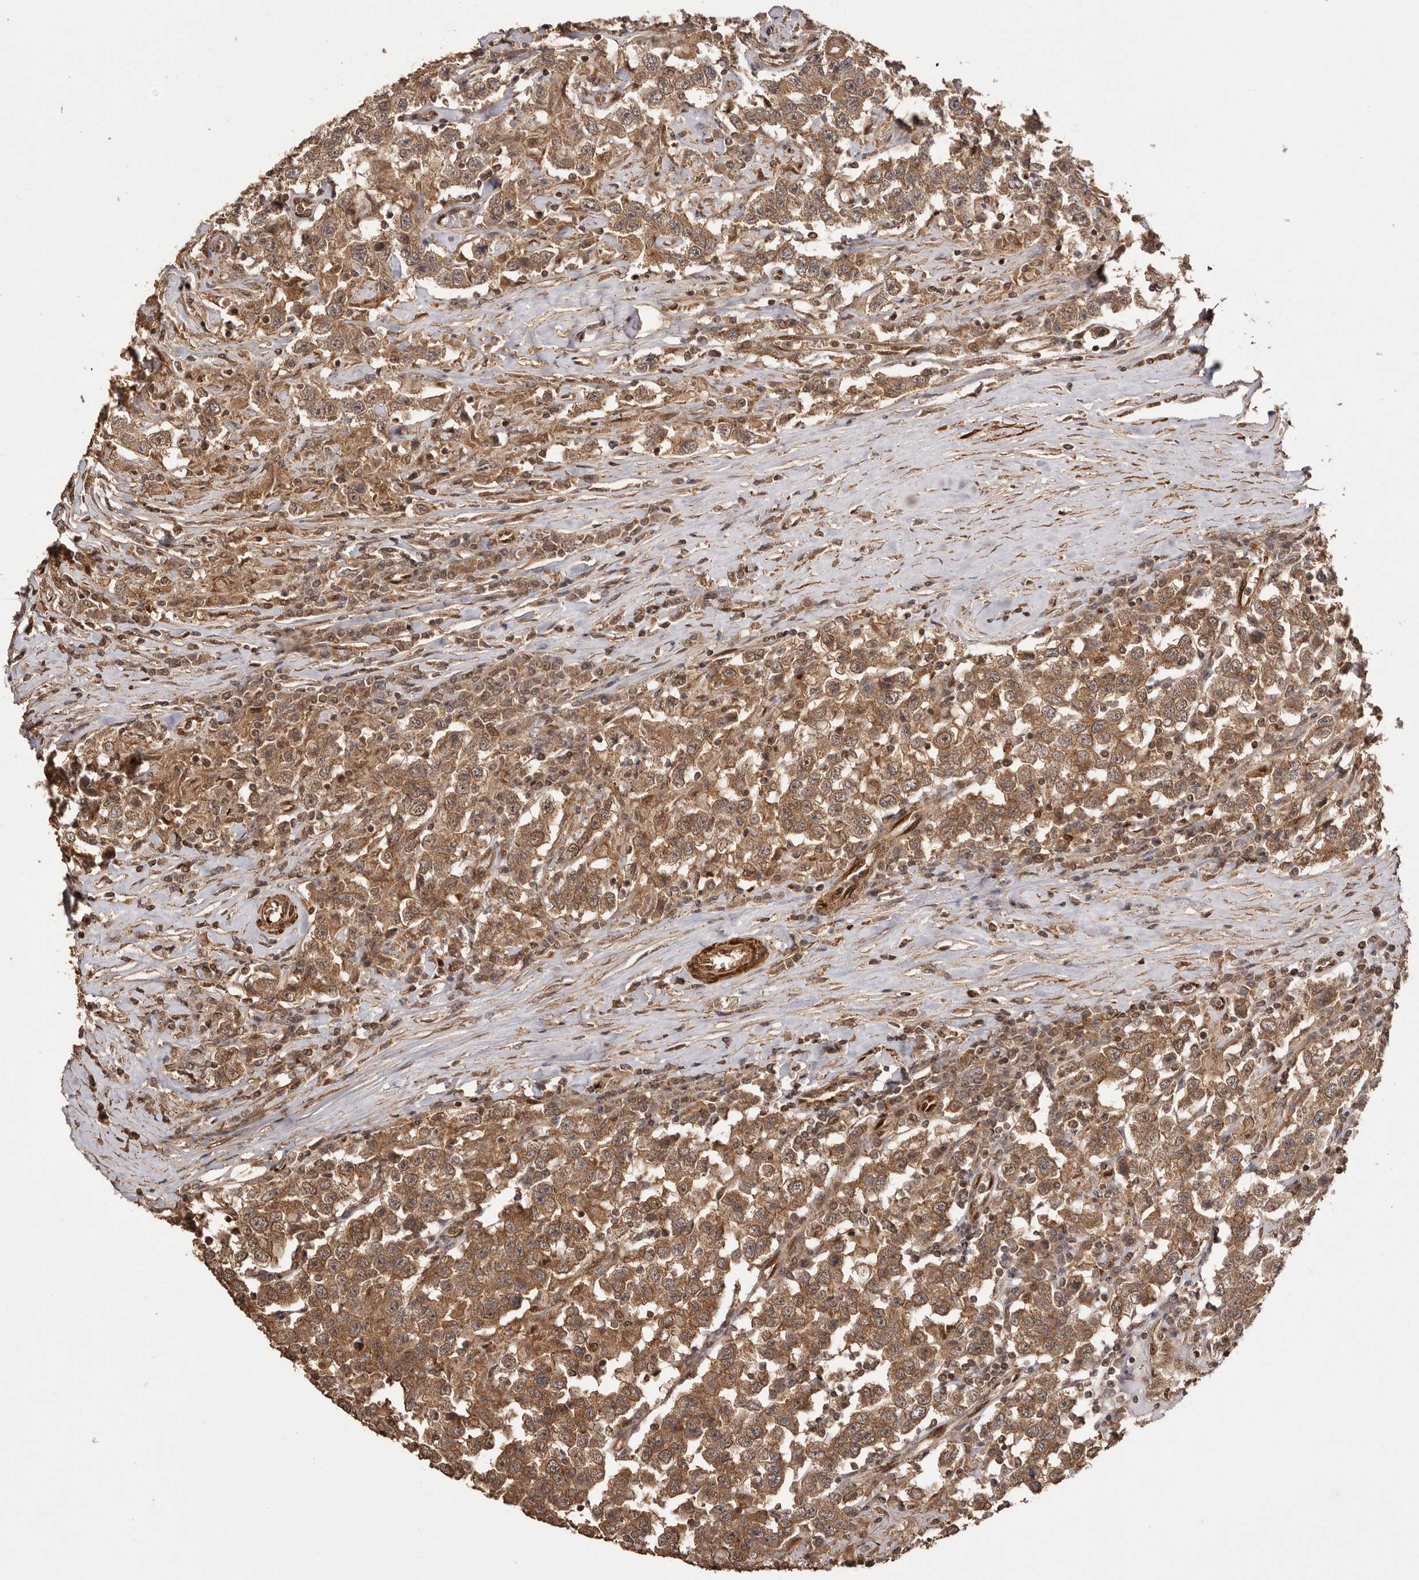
{"staining": {"intensity": "moderate", "quantity": ">75%", "location": "cytoplasmic/membranous"}, "tissue": "testis cancer", "cell_type": "Tumor cells", "image_type": "cancer", "snomed": [{"axis": "morphology", "description": "Seminoma, NOS"}, {"axis": "topography", "description": "Testis"}], "caption": "Approximately >75% of tumor cells in human testis cancer reveal moderate cytoplasmic/membranous protein positivity as visualized by brown immunohistochemical staining.", "gene": "UBR2", "patient": {"sex": "male", "age": 41}}